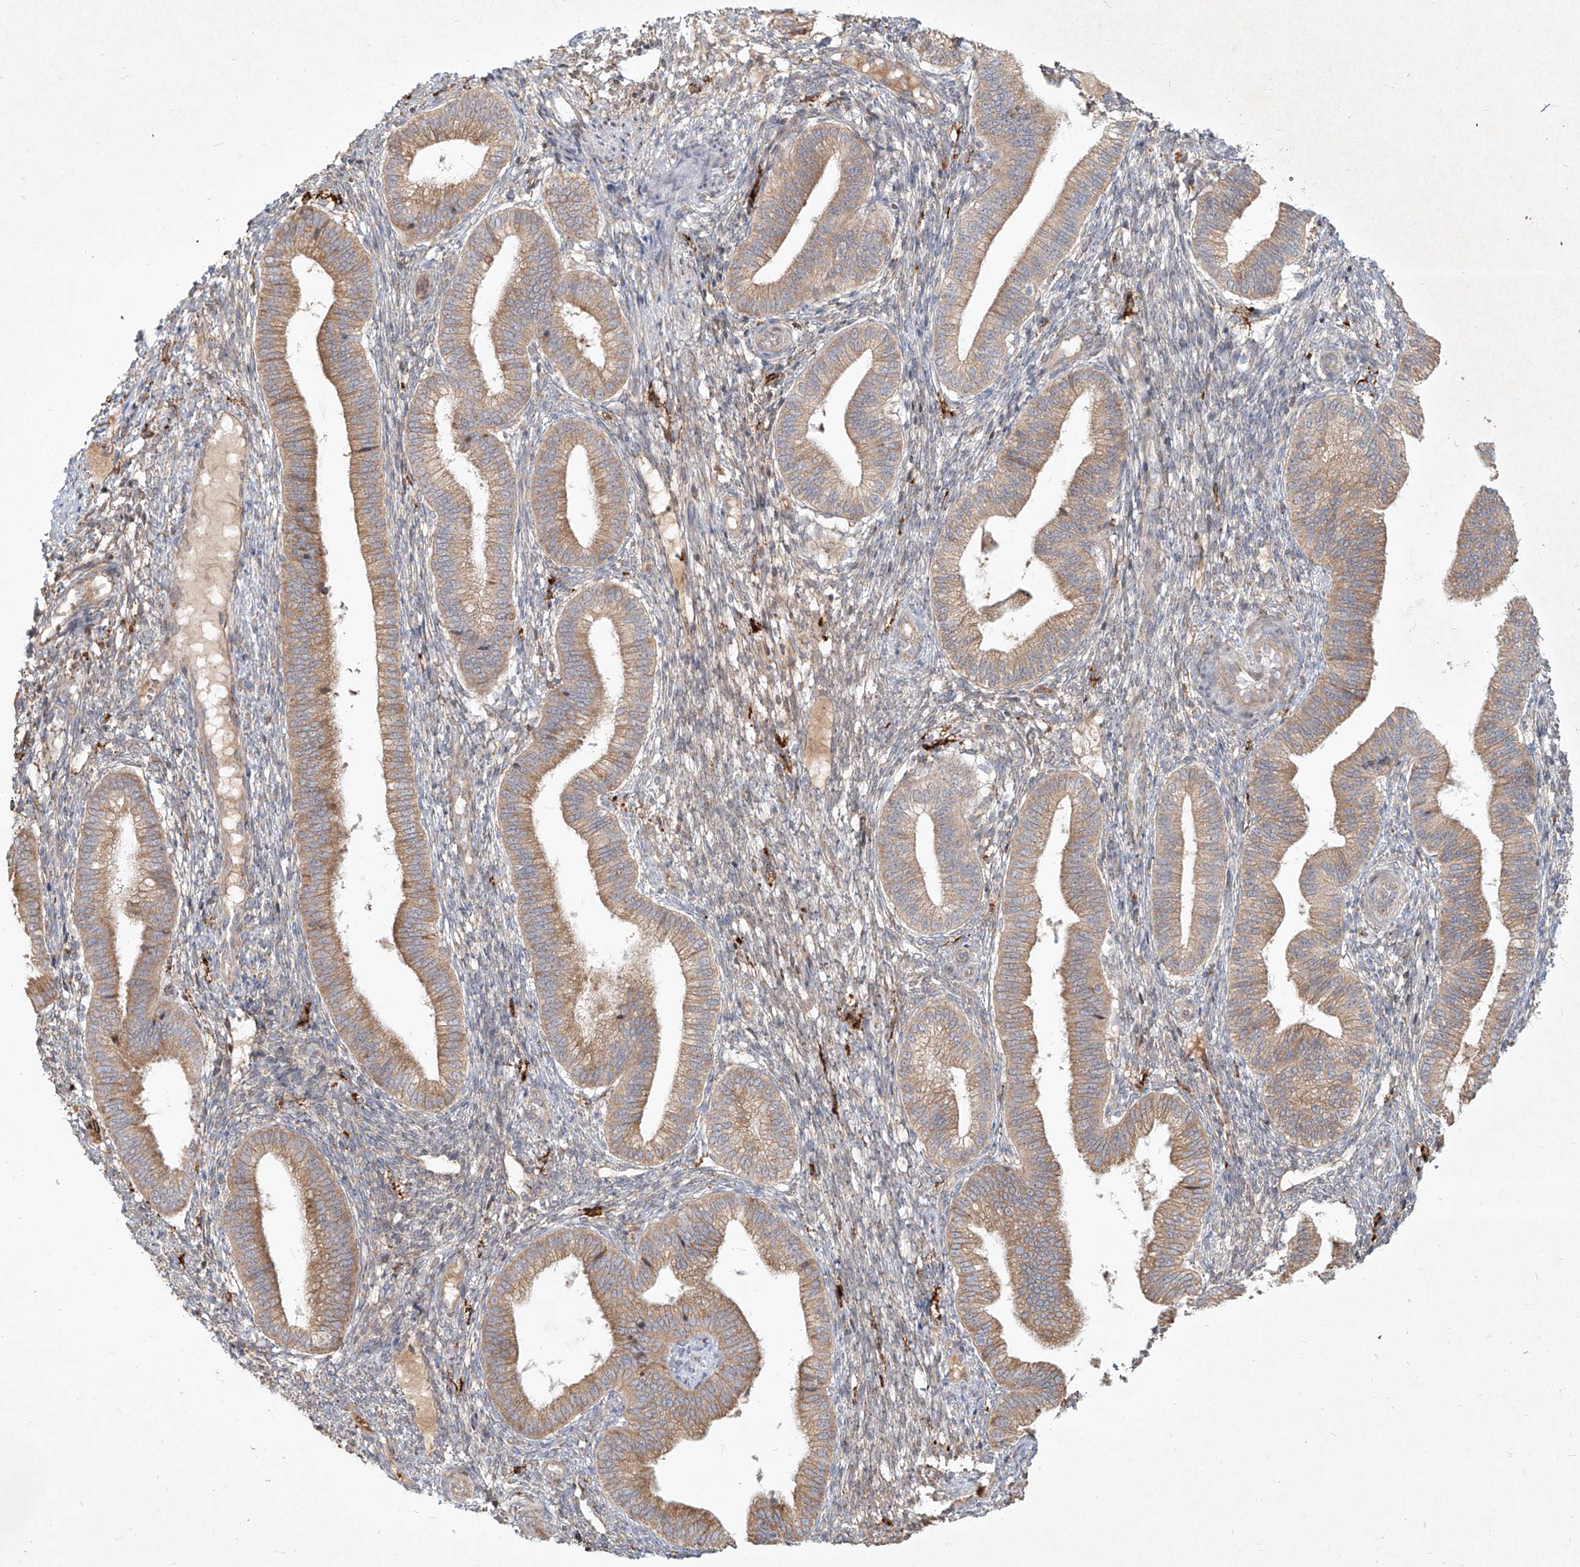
{"staining": {"intensity": "moderate", "quantity": "25%-75%", "location": "cytoplasmic/membranous"}, "tissue": "endometrium", "cell_type": "Cells in endometrial stroma", "image_type": "normal", "snomed": [{"axis": "morphology", "description": "Normal tissue, NOS"}, {"axis": "topography", "description": "Endometrium"}], "caption": "High-power microscopy captured an IHC photomicrograph of unremarkable endometrium, revealing moderate cytoplasmic/membranous staining in approximately 25%-75% of cells in endometrial stroma.", "gene": "CD209", "patient": {"sex": "female", "age": 39}}